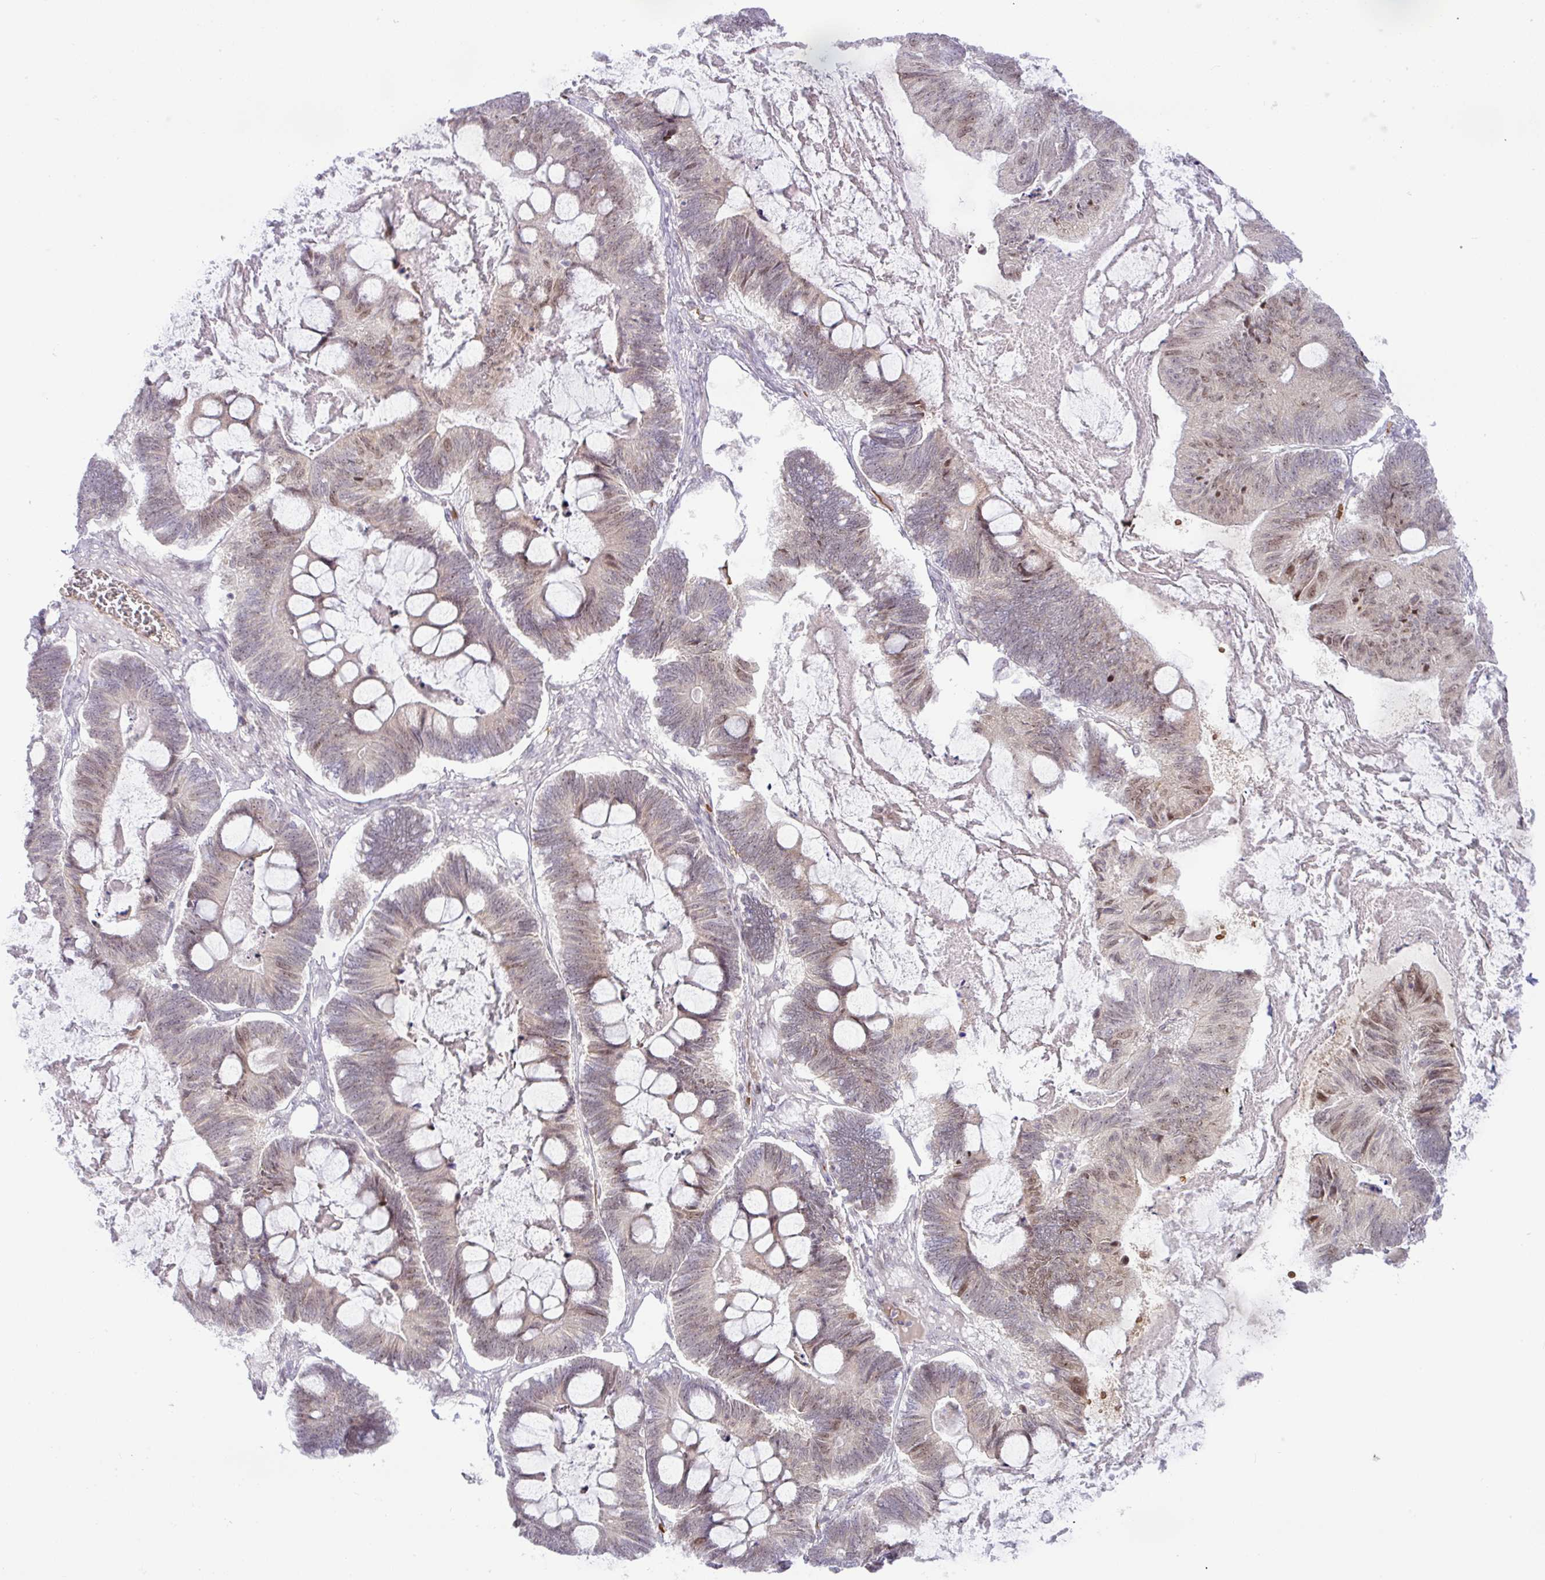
{"staining": {"intensity": "moderate", "quantity": "25%-75%", "location": "nuclear"}, "tissue": "ovarian cancer", "cell_type": "Tumor cells", "image_type": "cancer", "snomed": [{"axis": "morphology", "description": "Cystadenocarcinoma, mucinous, NOS"}, {"axis": "topography", "description": "Ovary"}], "caption": "An image showing moderate nuclear positivity in approximately 25%-75% of tumor cells in ovarian mucinous cystadenocarcinoma, as visualized by brown immunohistochemical staining.", "gene": "PARP2", "patient": {"sex": "female", "age": 61}}